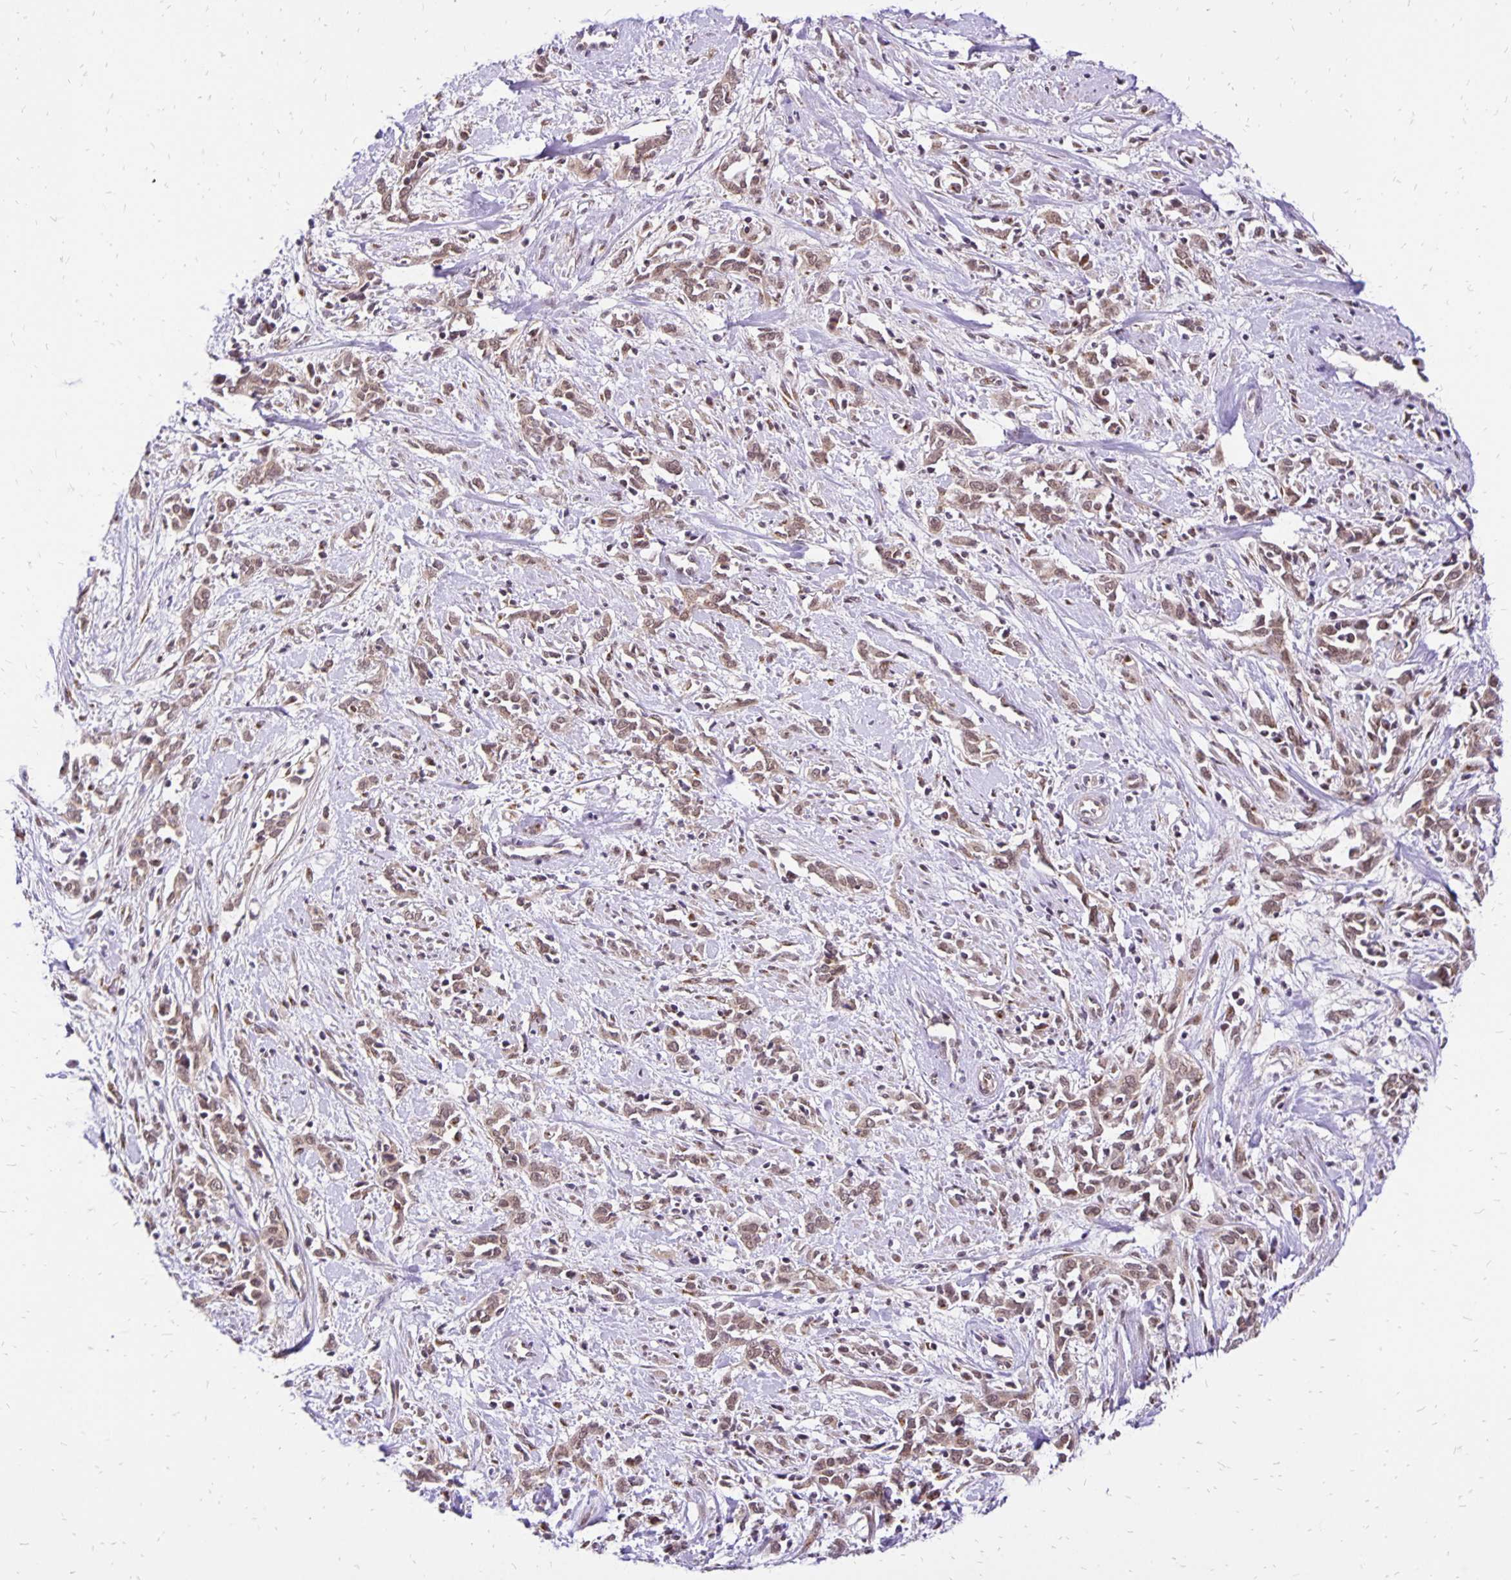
{"staining": {"intensity": "weak", "quantity": ">75%", "location": "cytoplasmic/membranous,nuclear"}, "tissue": "cervical cancer", "cell_type": "Tumor cells", "image_type": "cancer", "snomed": [{"axis": "morphology", "description": "Adenocarcinoma, NOS"}, {"axis": "topography", "description": "Cervix"}], "caption": "Protein expression analysis of cervical adenocarcinoma displays weak cytoplasmic/membranous and nuclear positivity in approximately >75% of tumor cells. The protein is stained brown, and the nuclei are stained in blue (DAB IHC with brightfield microscopy, high magnification).", "gene": "GOLGA5", "patient": {"sex": "female", "age": 40}}